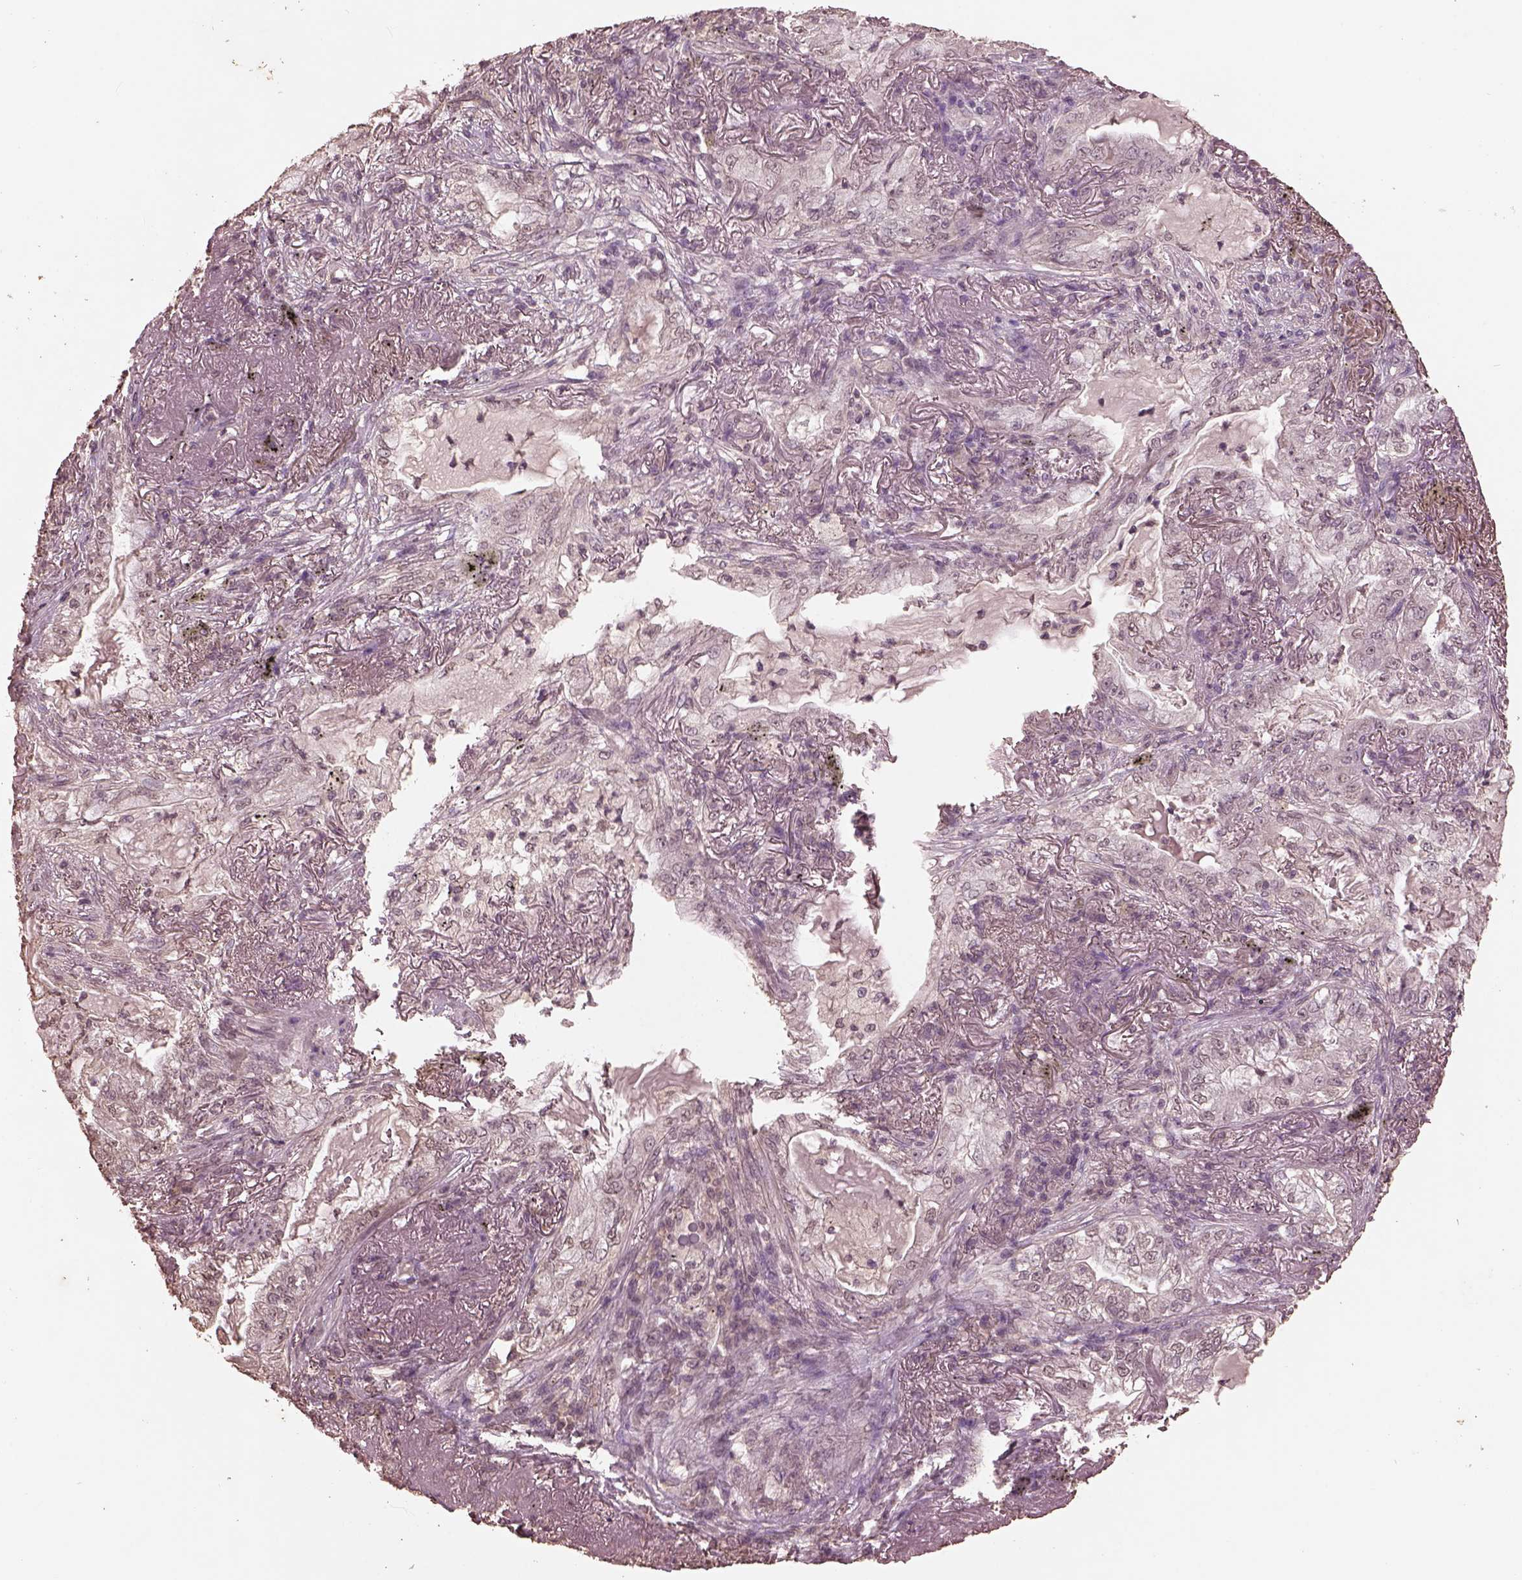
{"staining": {"intensity": "negative", "quantity": "none", "location": "none"}, "tissue": "lung cancer", "cell_type": "Tumor cells", "image_type": "cancer", "snomed": [{"axis": "morphology", "description": "Adenocarcinoma, NOS"}, {"axis": "topography", "description": "Lung"}], "caption": "Immunohistochemistry (IHC) of human lung cancer reveals no staining in tumor cells.", "gene": "CPT1C", "patient": {"sex": "female", "age": 73}}